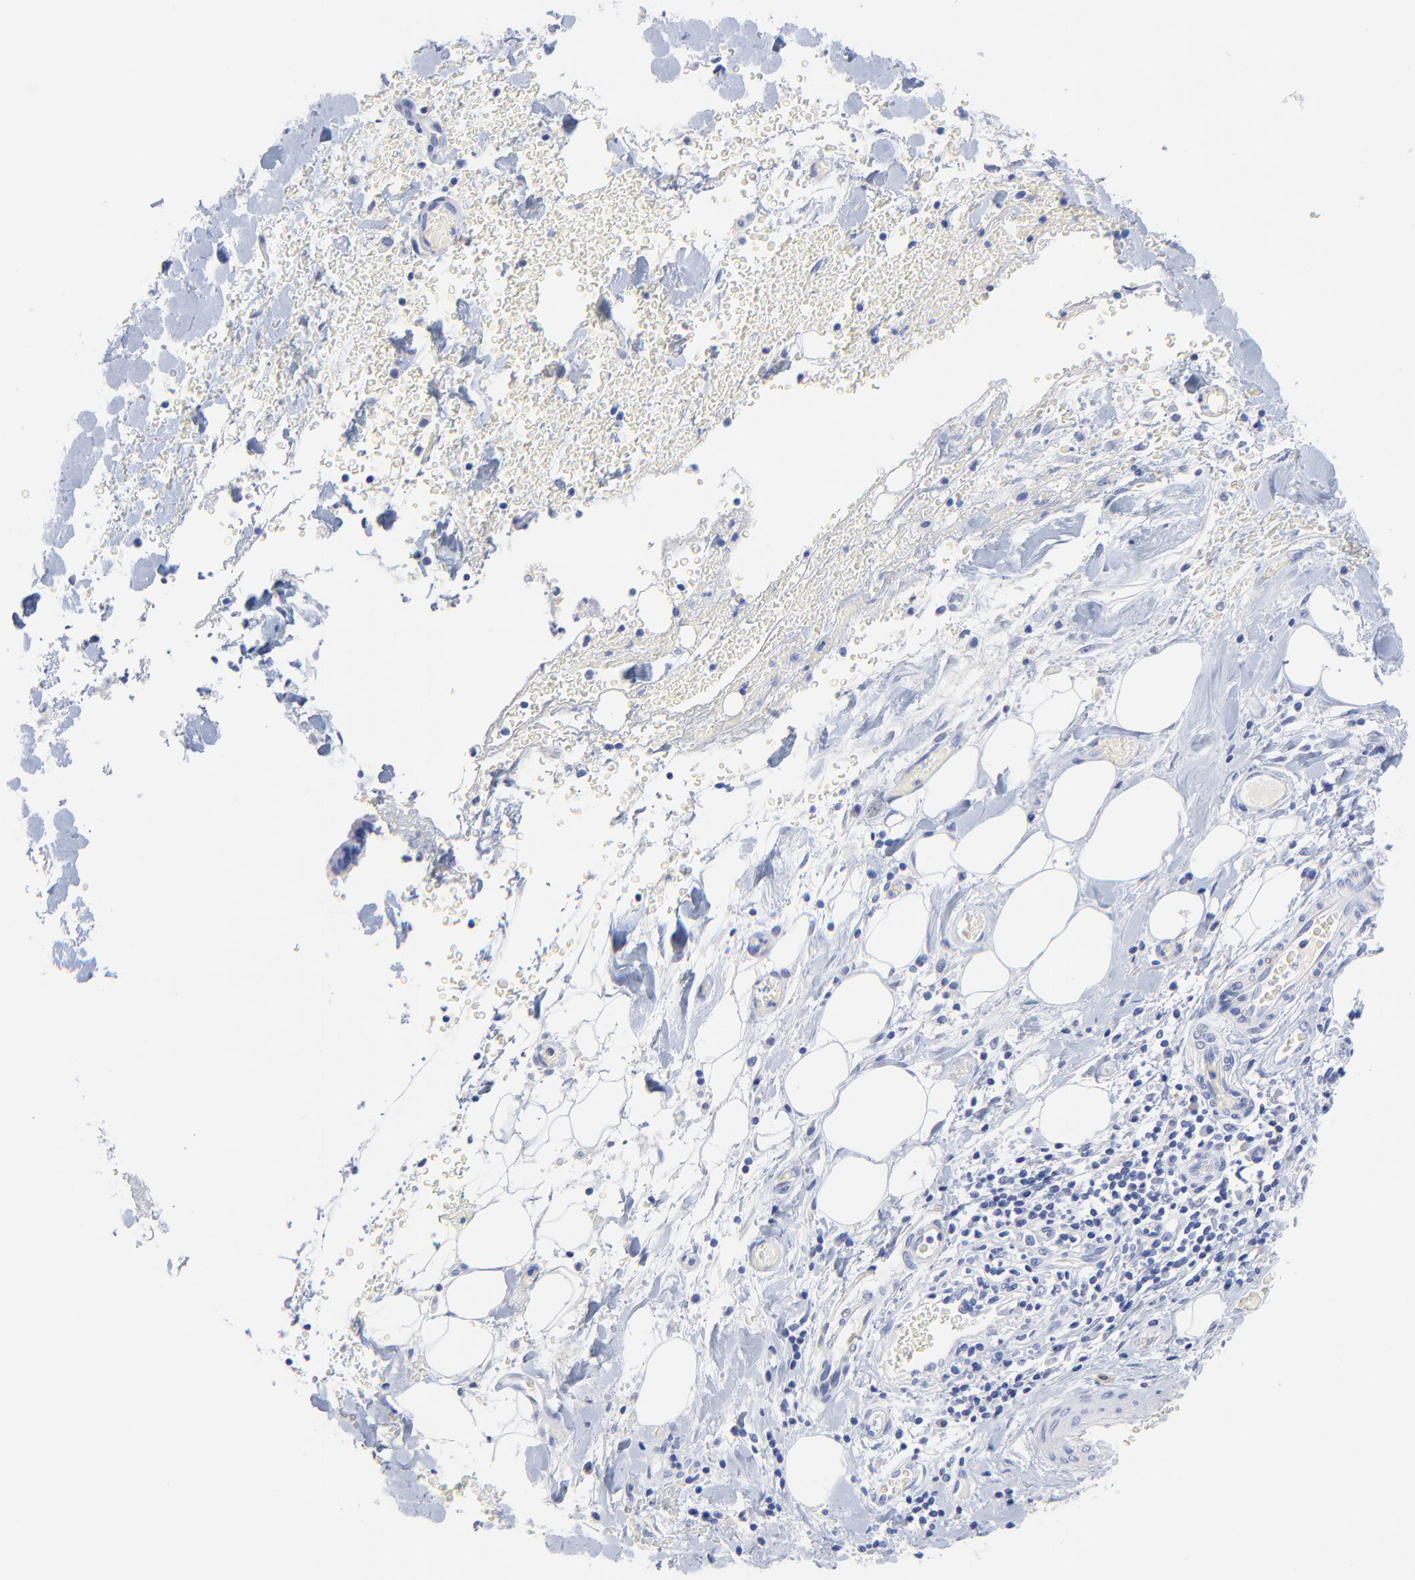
{"staining": {"intensity": "negative", "quantity": "none", "location": "none"}, "tissue": "liver cancer", "cell_type": "Tumor cells", "image_type": "cancer", "snomed": [{"axis": "morphology", "description": "Cholangiocarcinoma"}, {"axis": "topography", "description": "Liver"}], "caption": "A photomicrograph of cholangiocarcinoma (liver) stained for a protein shows no brown staining in tumor cells.", "gene": "SULT4A1", "patient": {"sex": "male", "age": 58}}